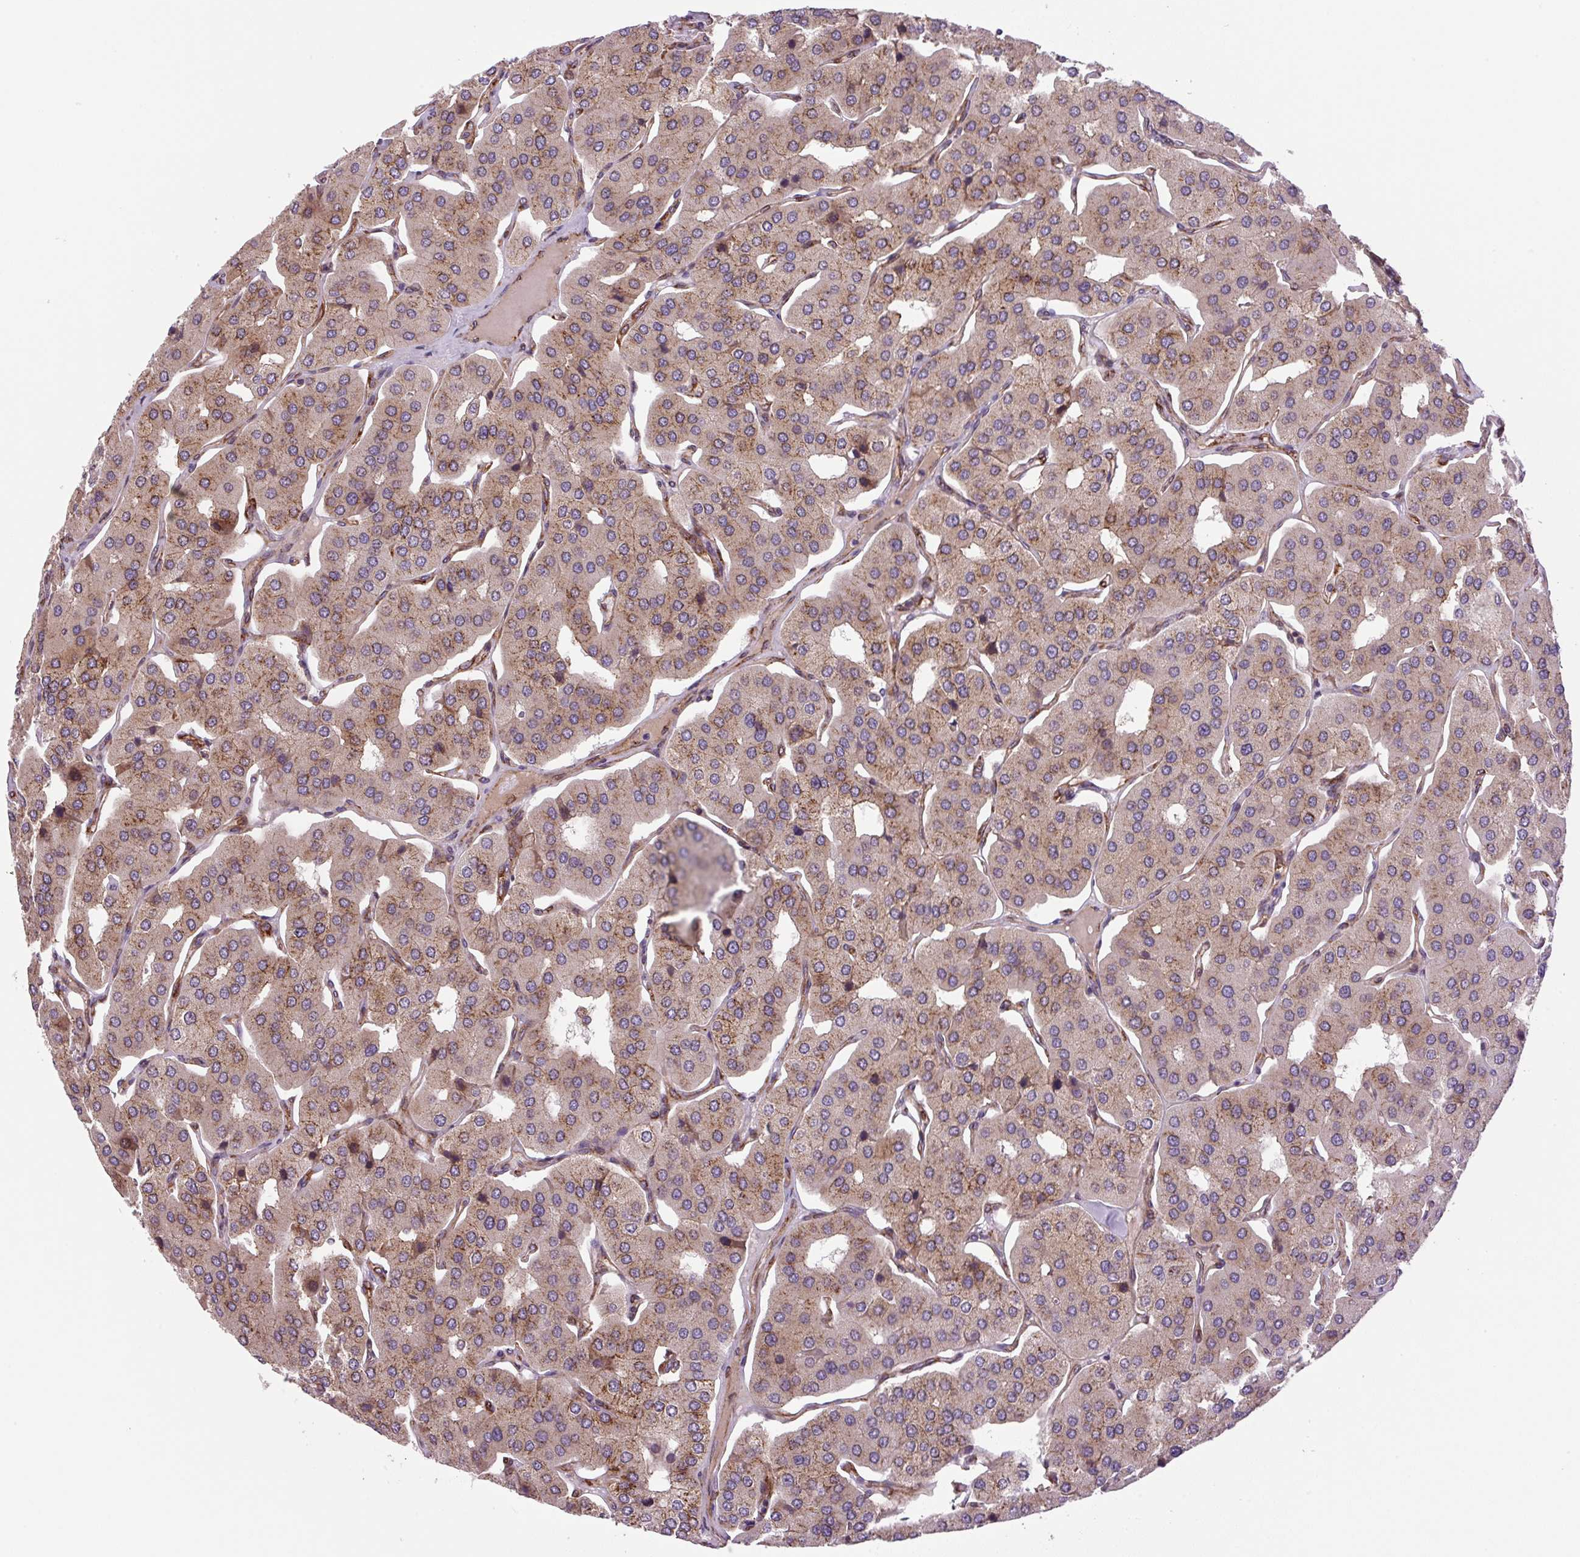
{"staining": {"intensity": "moderate", "quantity": ">75%", "location": "cytoplasmic/membranous"}, "tissue": "parathyroid gland", "cell_type": "Glandular cells", "image_type": "normal", "snomed": [{"axis": "morphology", "description": "Normal tissue, NOS"}, {"axis": "morphology", "description": "Adenoma, NOS"}, {"axis": "topography", "description": "Parathyroid gland"}], "caption": "A histopathology image of human parathyroid gland stained for a protein shows moderate cytoplasmic/membranous brown staining in glandular cells. (Stains: DAB (3,3'-diaminobenzidine) in brown, nuclei in blue, Microscopy: brightfield microscopy at high magnification).", "gene": "SEPTIN10", "patient": {"sex": "female", "age": 86}}